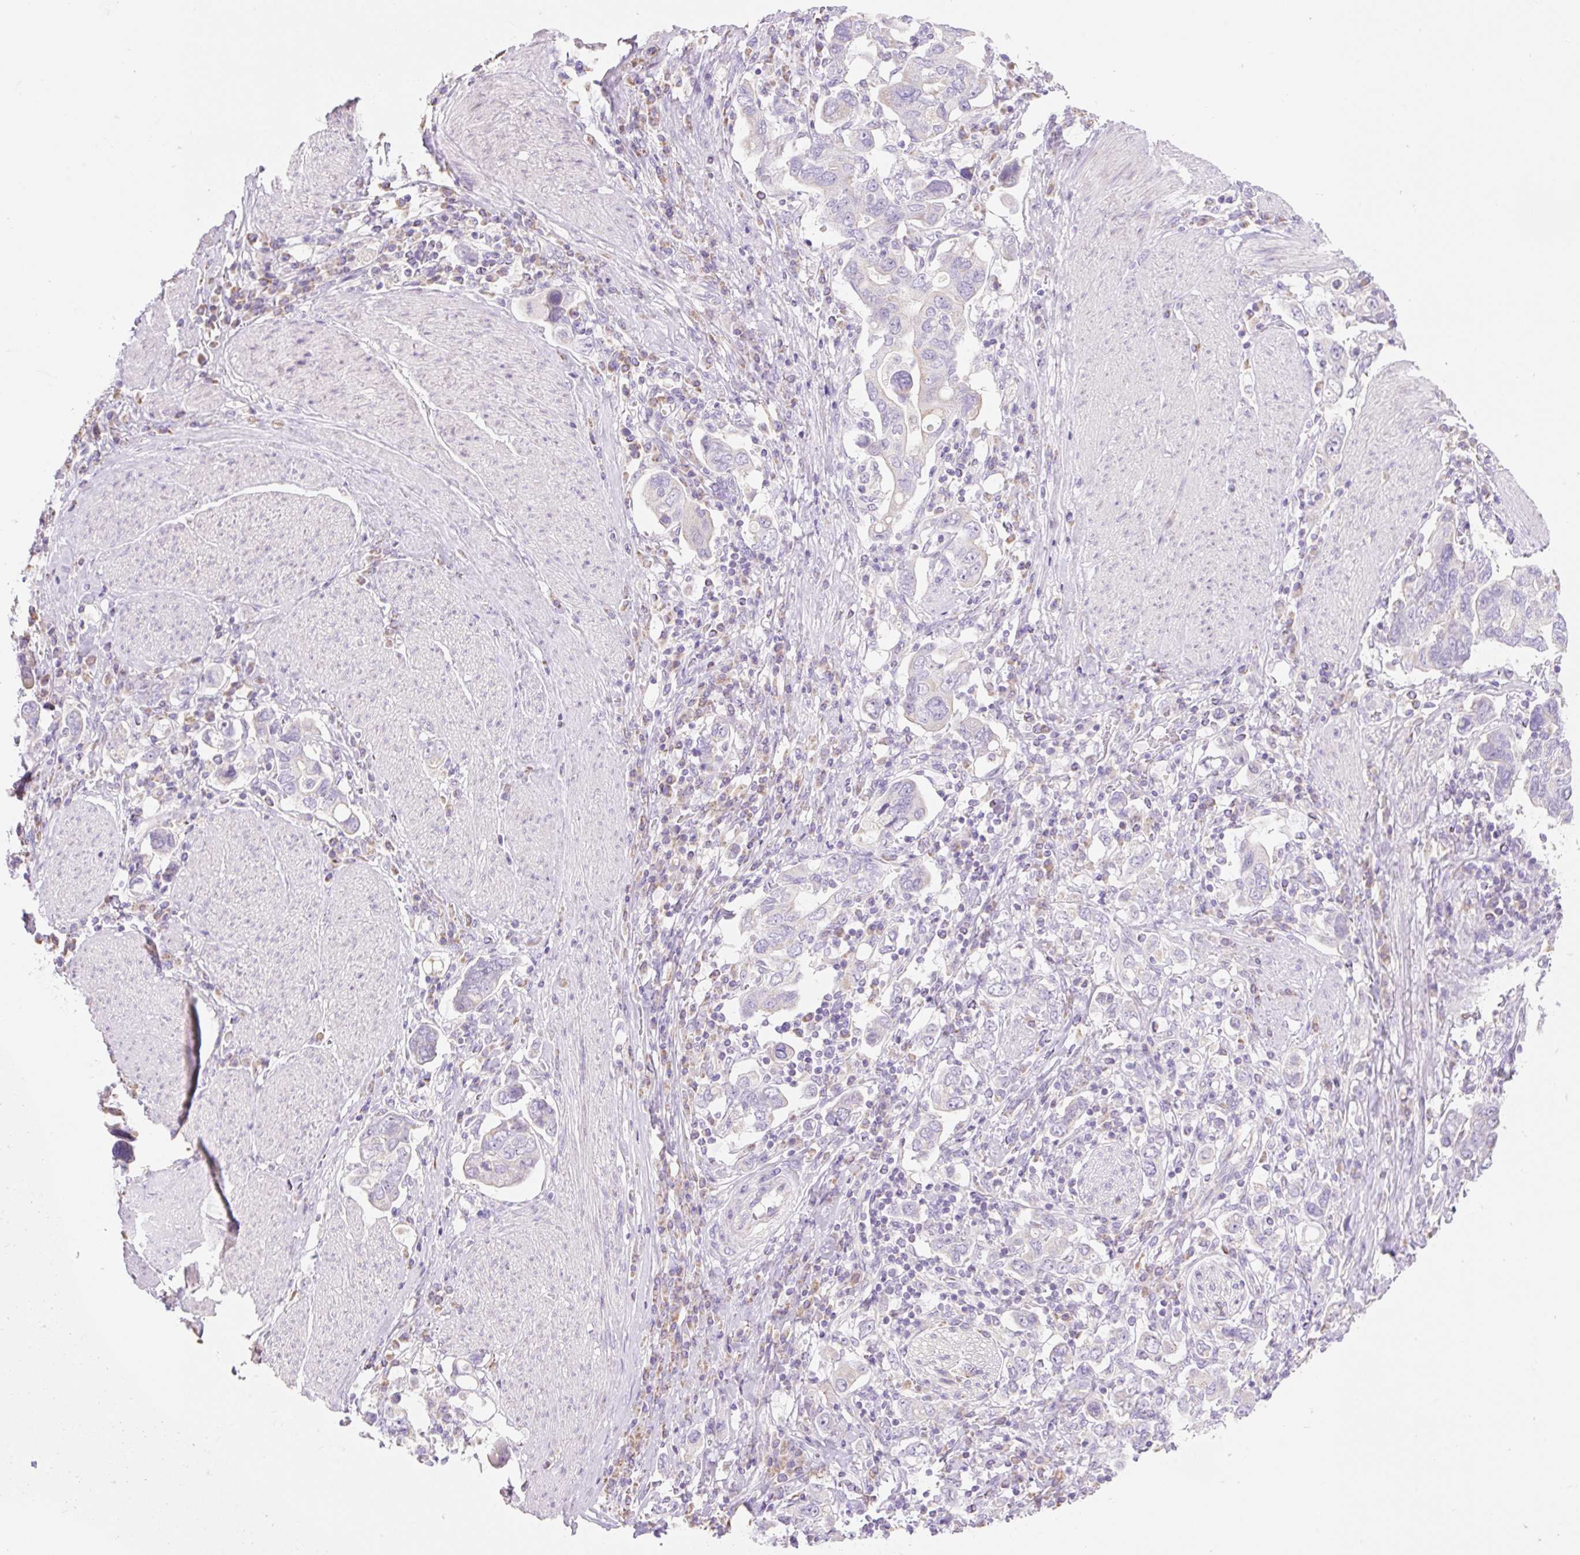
{"staining": {"intensity": "negative", "quantity": "none", "location": "none"}, "tissue": "stomach cancer", "cell_type": "Tumor cells", "image_type": "cancer", "snomed": [{"axis": "morphology", "description": "Adenocarcinoma, NOS"}, {"axis": "topography", "description": "Stomach, upper"}, {"axis": "topography", "description": "Stomach"}], "caption": "Histopathology image shows no protein expression in tumor cells of adenocarcinoma (stomach) tissue.", "gene": "DHX35", "patient": {"sex": "male", "age": 62}}